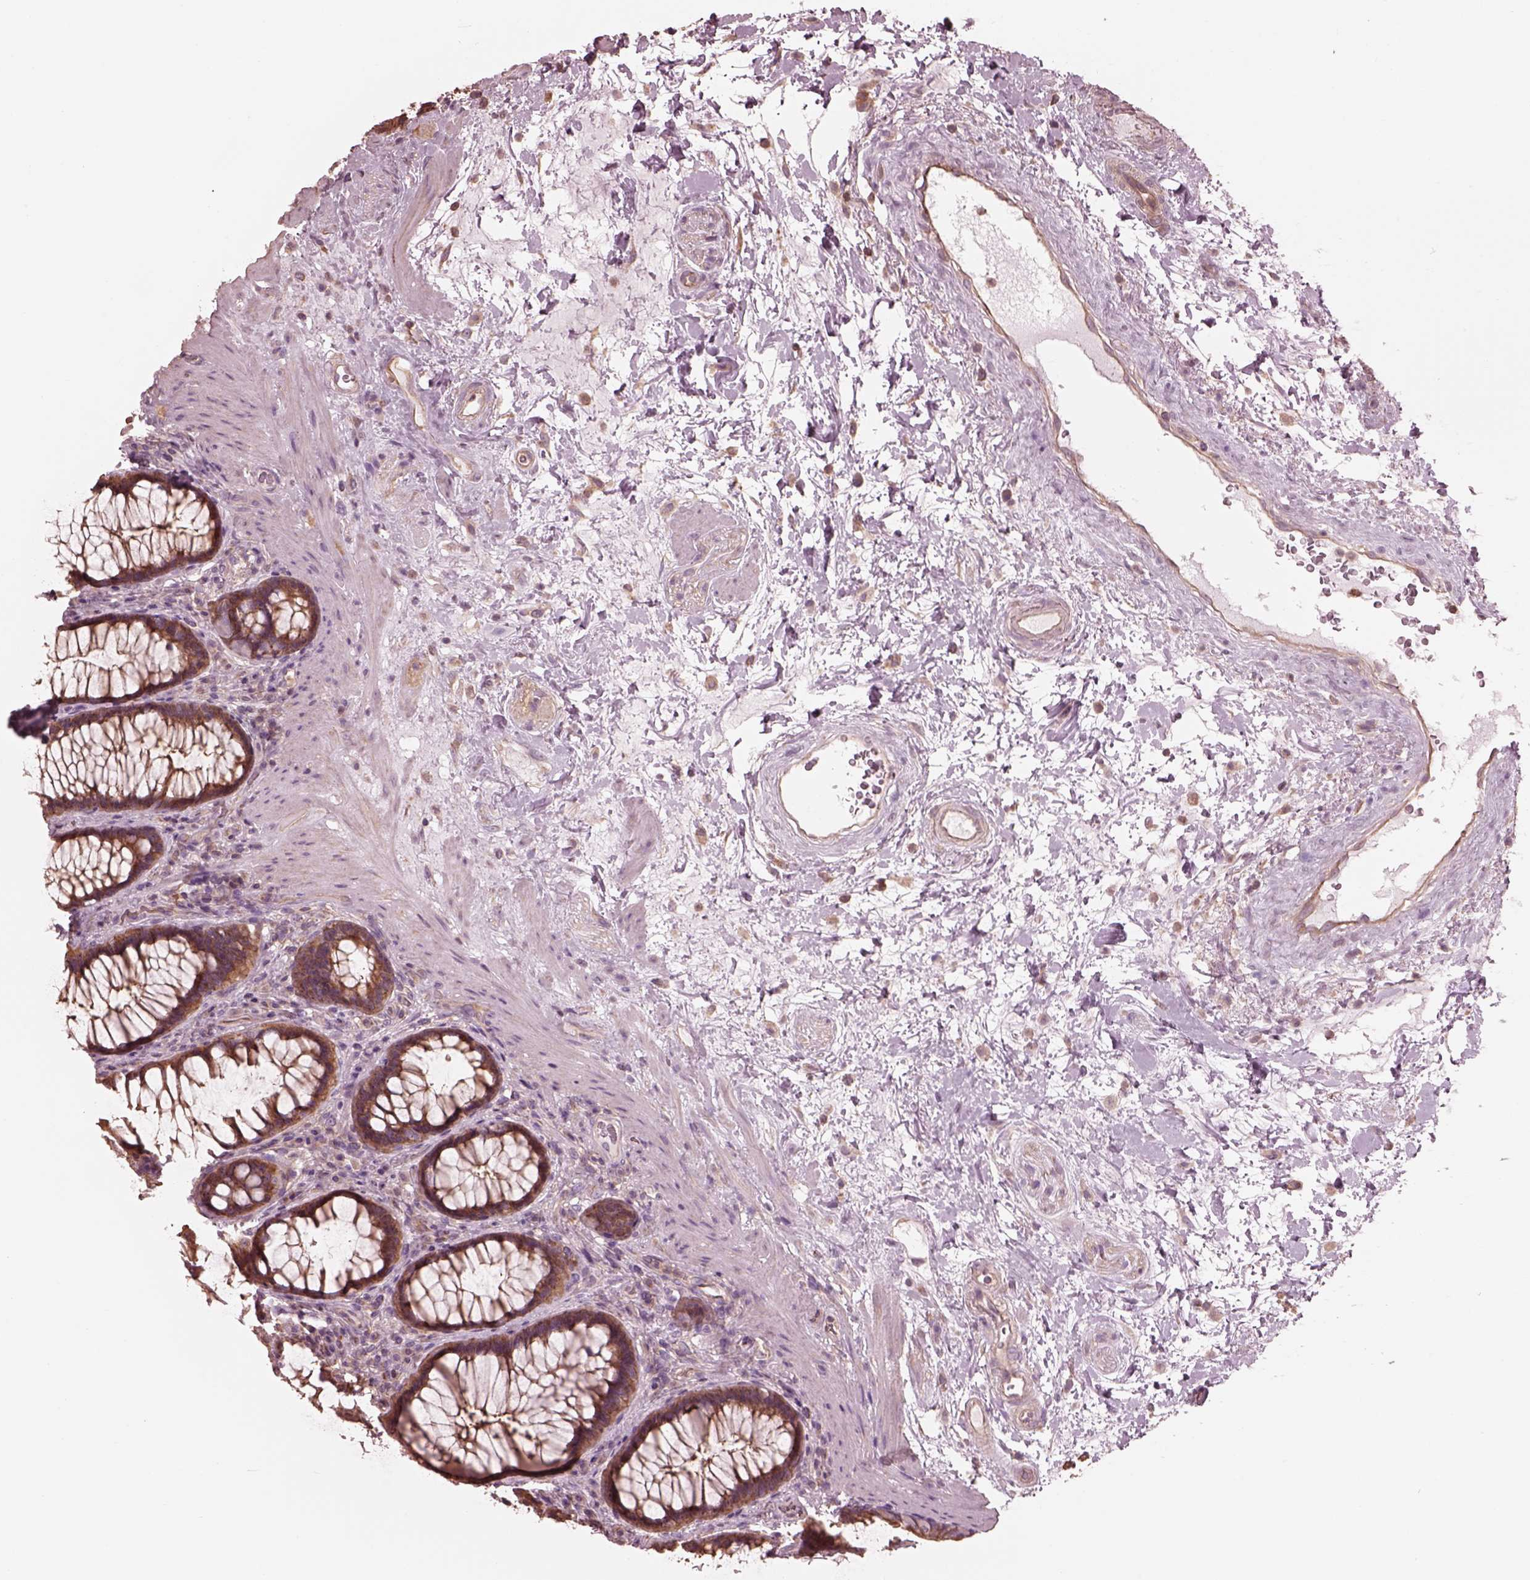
{"staining": {"intensity": "strong", "quantity": ">75%", "location": "cytoplasmic/membranous"}, "tissue": "rectum", "cell_type": "Glandular cells", "image_type": "normal", "snomed": [{"axis": "morphology", "description": "Normal tissue, NOS"}, {"axis": "topography", "description": "Rectum"}], "caption": "The photomicrograph reveals a brown stain indicating the presence of a protein in the cytoplasmic/membranous of glandular cells in rectum. (IHC, brightfield microscopy, high magnification).", "gene": "STK33", "patient": {"sex": "male", "age": 72}}